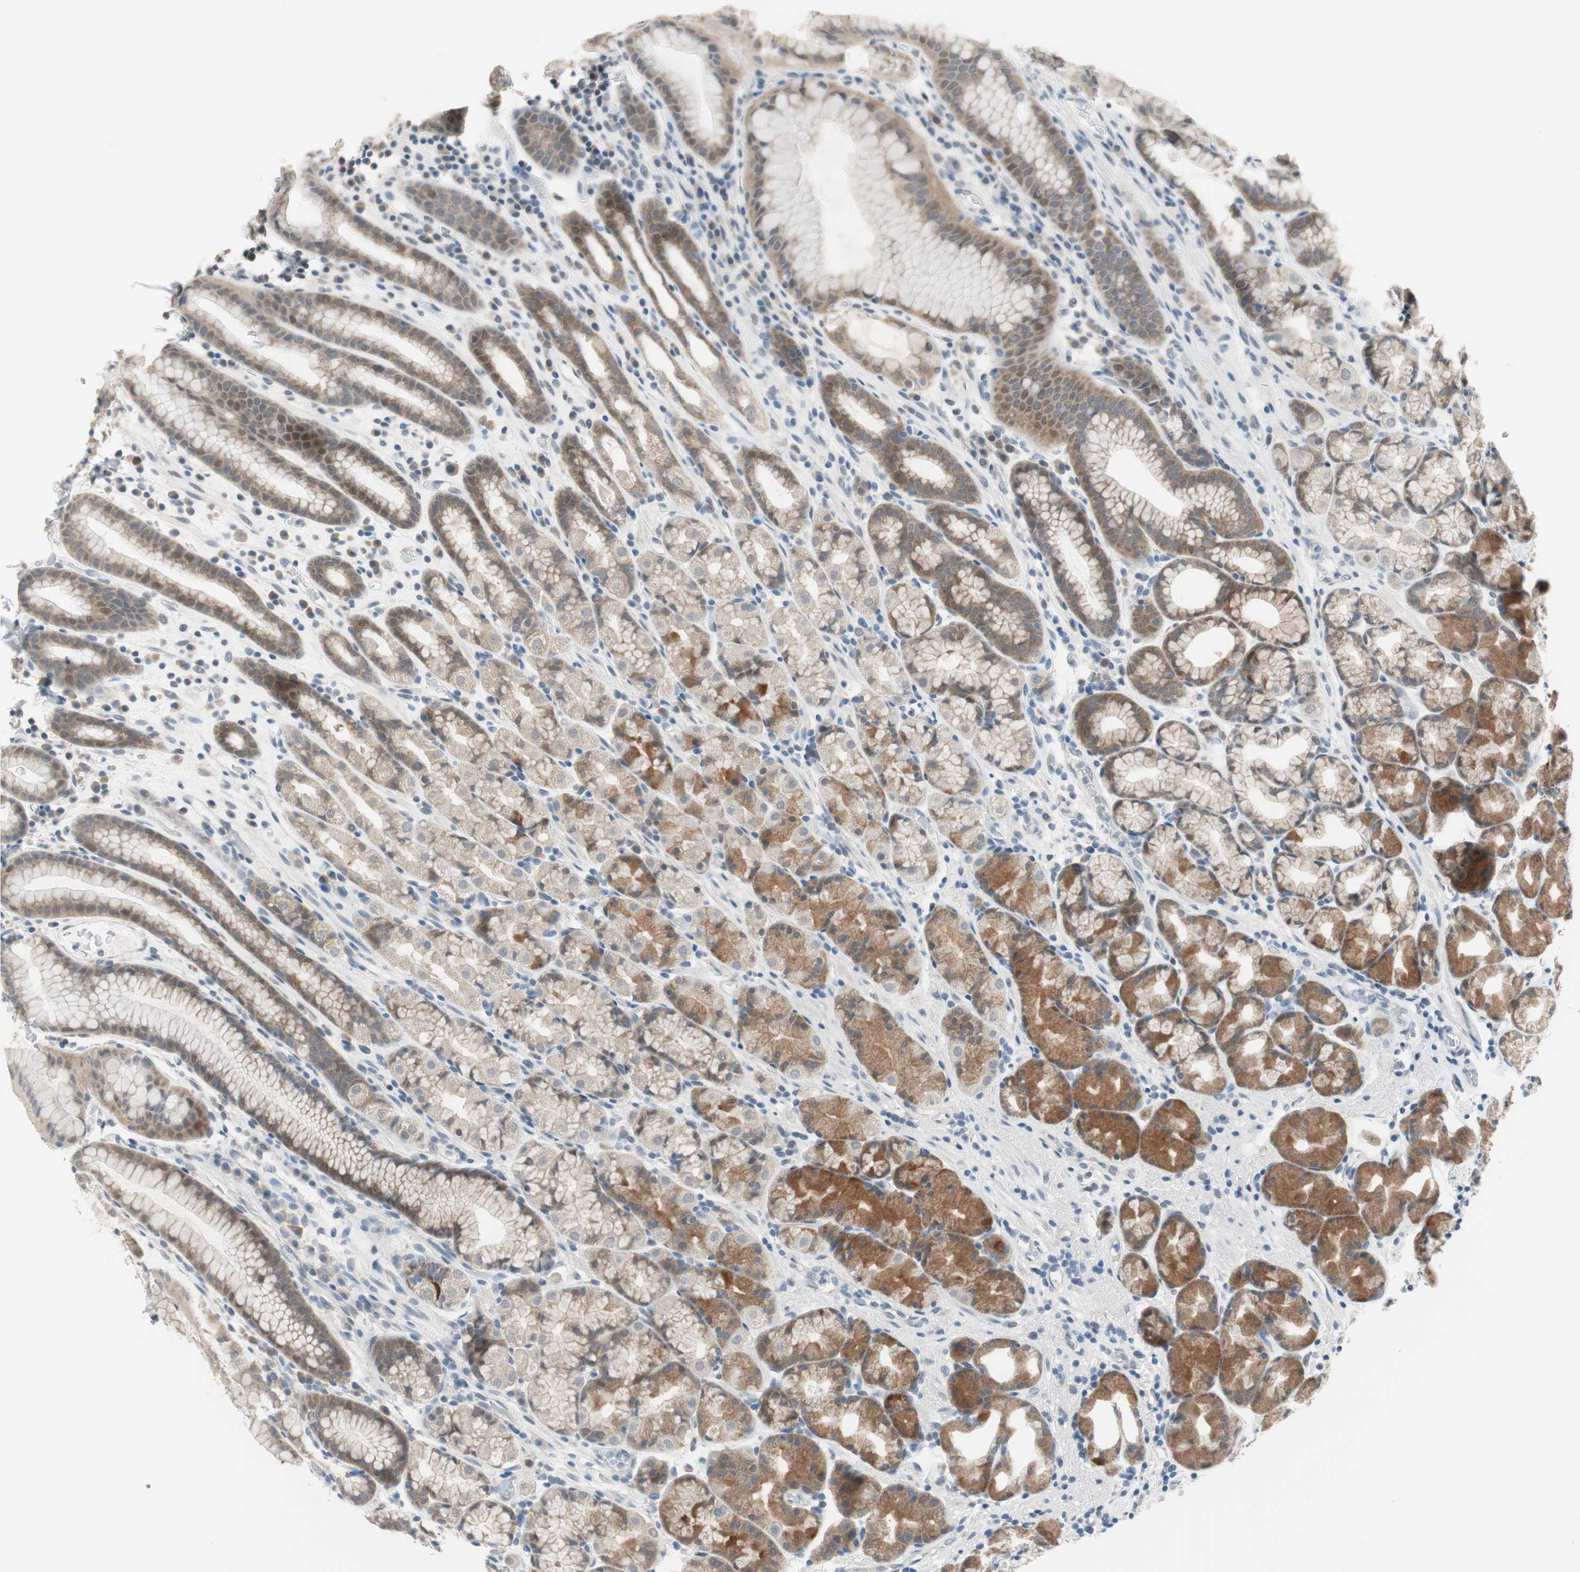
{"staining": {"intensity": "moderate", "quantity": "25%-75%", "location": "cytoplasmic/membranous"}, "tissue": "stomach", "cell_type": "Glandular cells", "image_type": "normal", "snomed": [{"axis": "morphology", "description": "Normal tissue, NOS"}, {"axis": "topography", "description": "Stomach, upper"}], "caption": "This micrograph displays immunohistochemistry staining of unremarkable human stomach, with medium moderate cytoplasmic/membranous expression in approximately 25%-75% of glandular cells.", "gene": "GRHL1", "patient": {"sex": "male", "age": 68}}